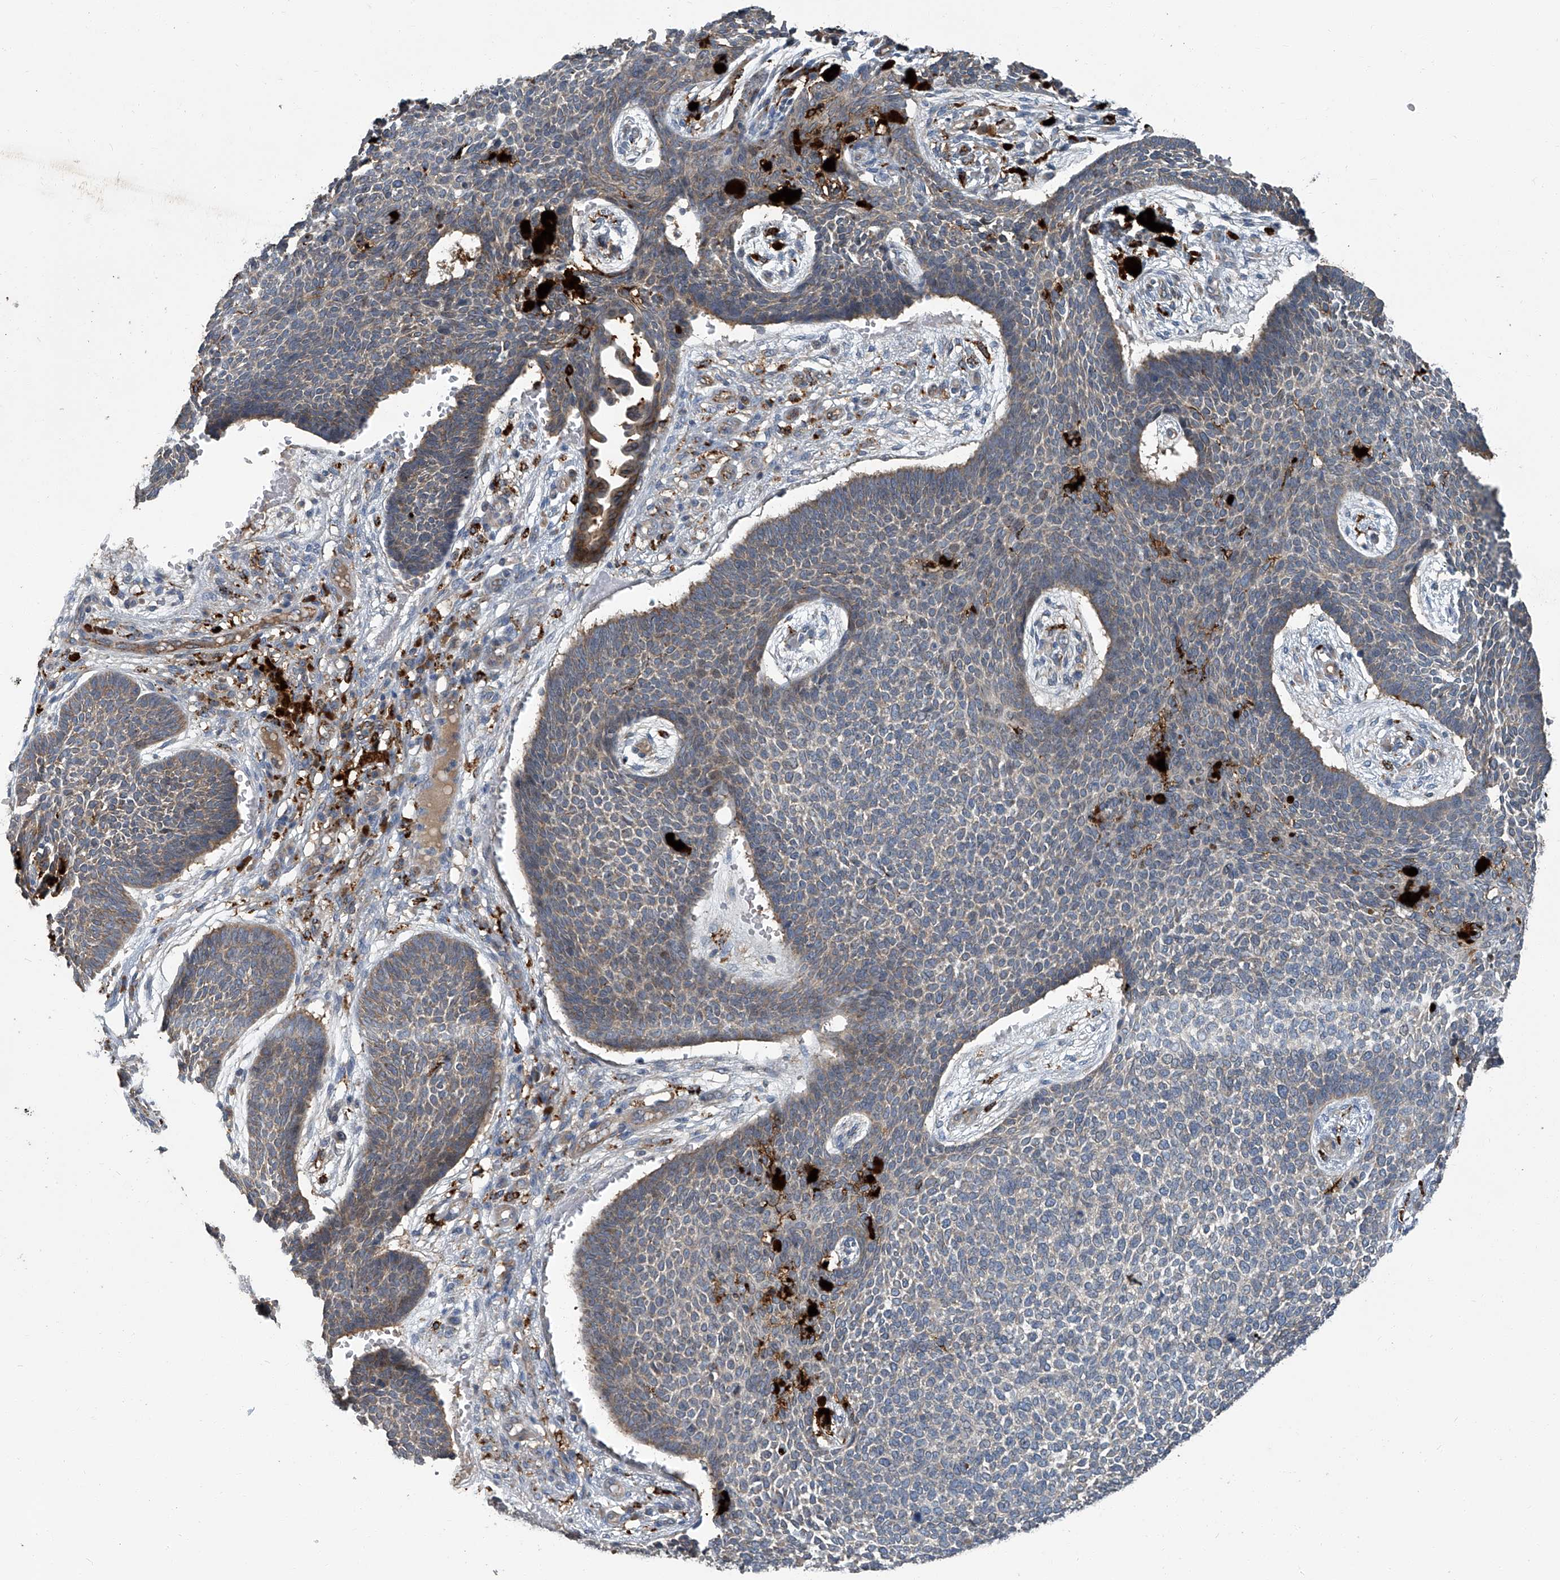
{"staining": {"intensity": "weak", "quantity": "<25%", "location": "cytoplasmic/membranous"}, "tissue": "skin cancer", "cell_type": "Tumor cells", "image_type": "cancer", "snomed": [{"axis": "morphology", "description": "Basal cell carcinoma"}, {"axis": "topography", "description": "Skin"}], "caption": "High power microscopy histopathology image of an immunohistochemistry histopathology image of basal cell carcinoma (skin), revealing no significant positivity in tumor cells.", "gene": "FAM167A", "patient": {"sex": "female", "age": 84}}